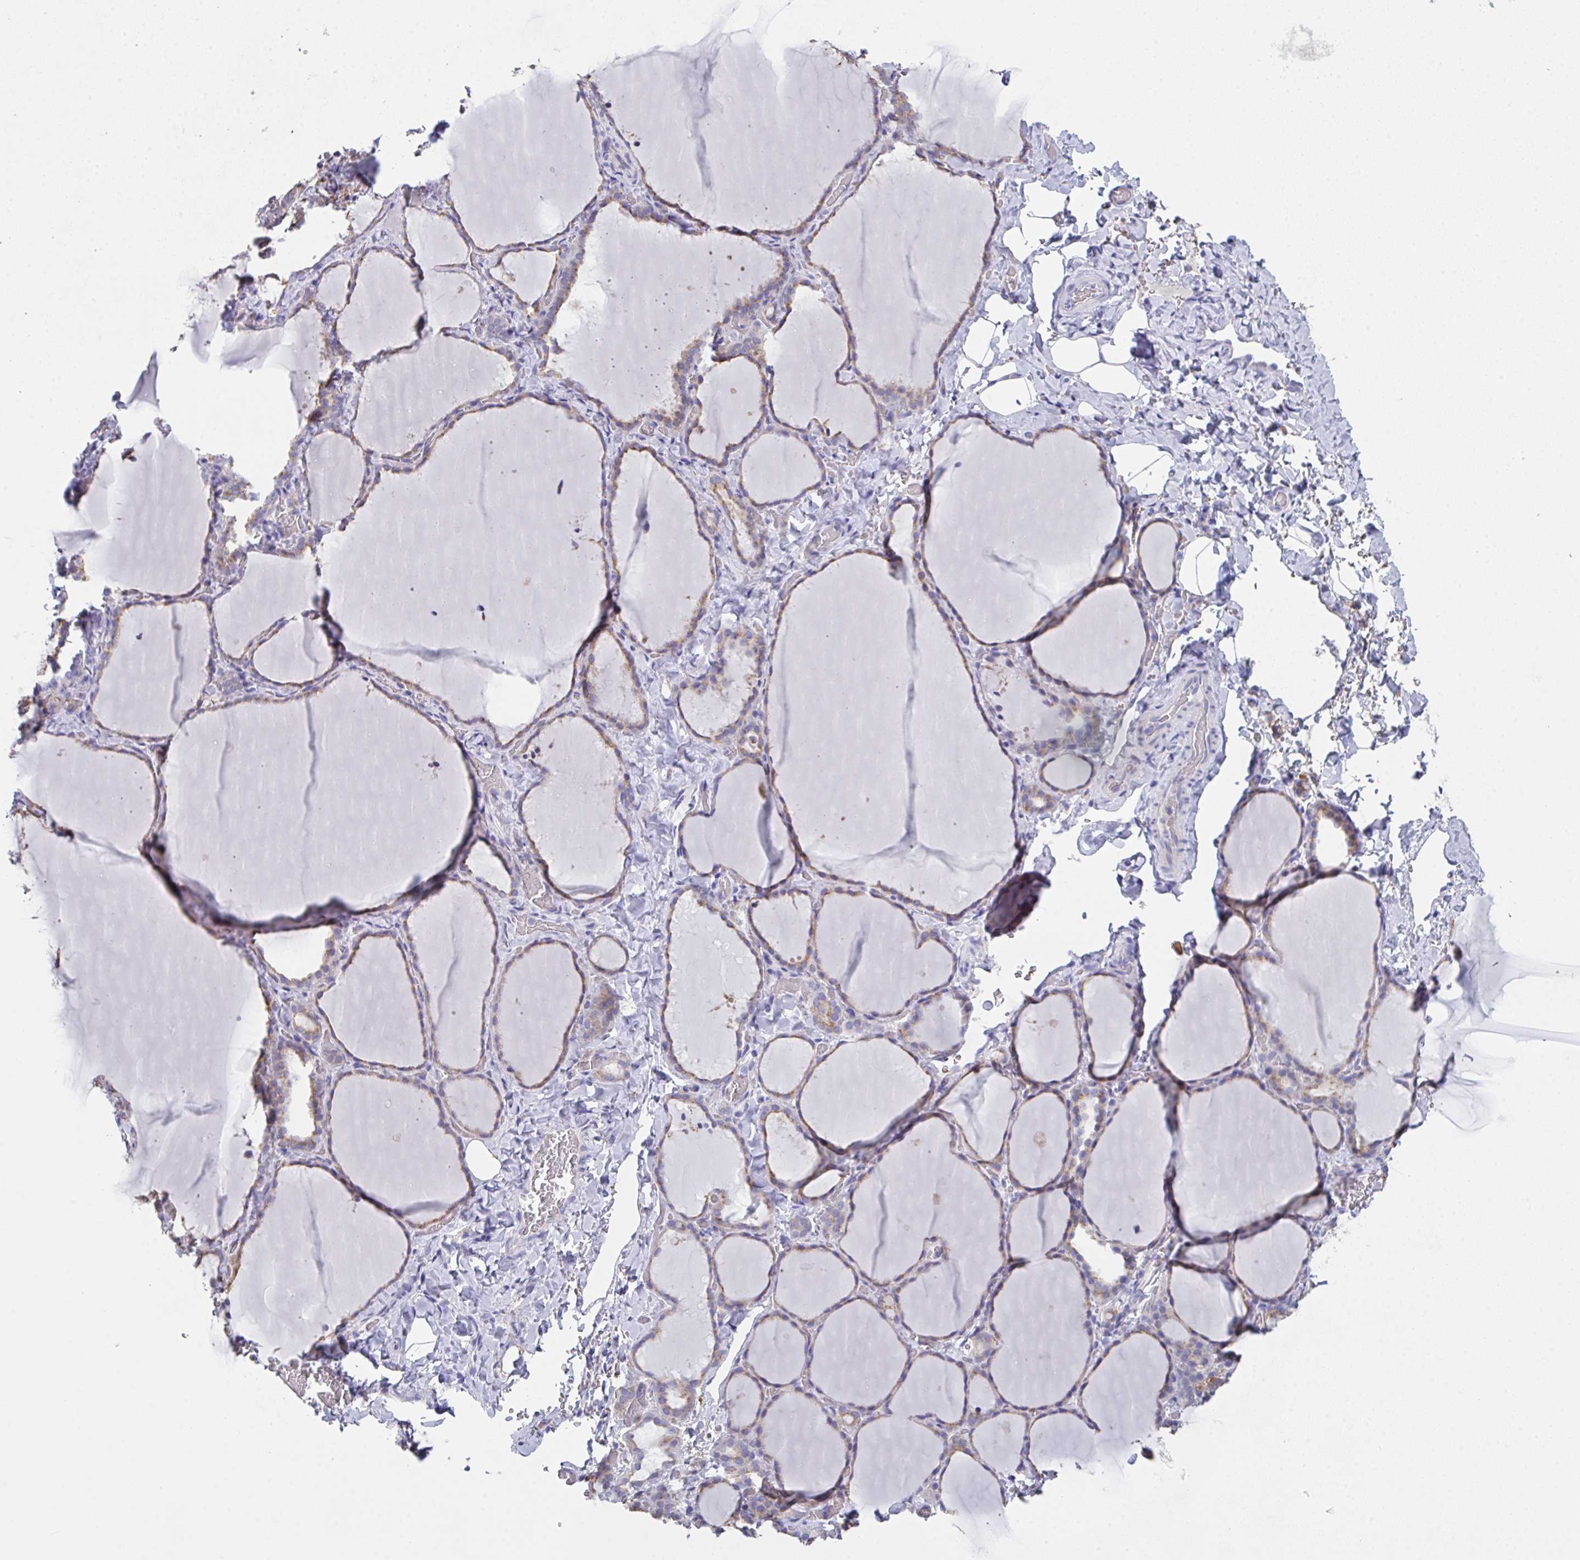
{"staining": {"intensity": "weak", "quantity": "25%-75%", "location": "cytoplasmic/membranous"}, "tissue": "thyroid gland", "cell_type": "Glandular cells", "image_type": "normal", "snomed": [{"axis": "morphology", "description": "Normal tissue, NOS"}, {"axis": "topography", "description": "Thyroid gland"}], "caption": "Immunohistochemical staining of normal thyroid gland shows weak cytoplasmic/membranous protein staining in approximately 25%-75% of glandular cells.", "gene": "TFAP2C", "patient": {"sex": "female", "age": 22}}